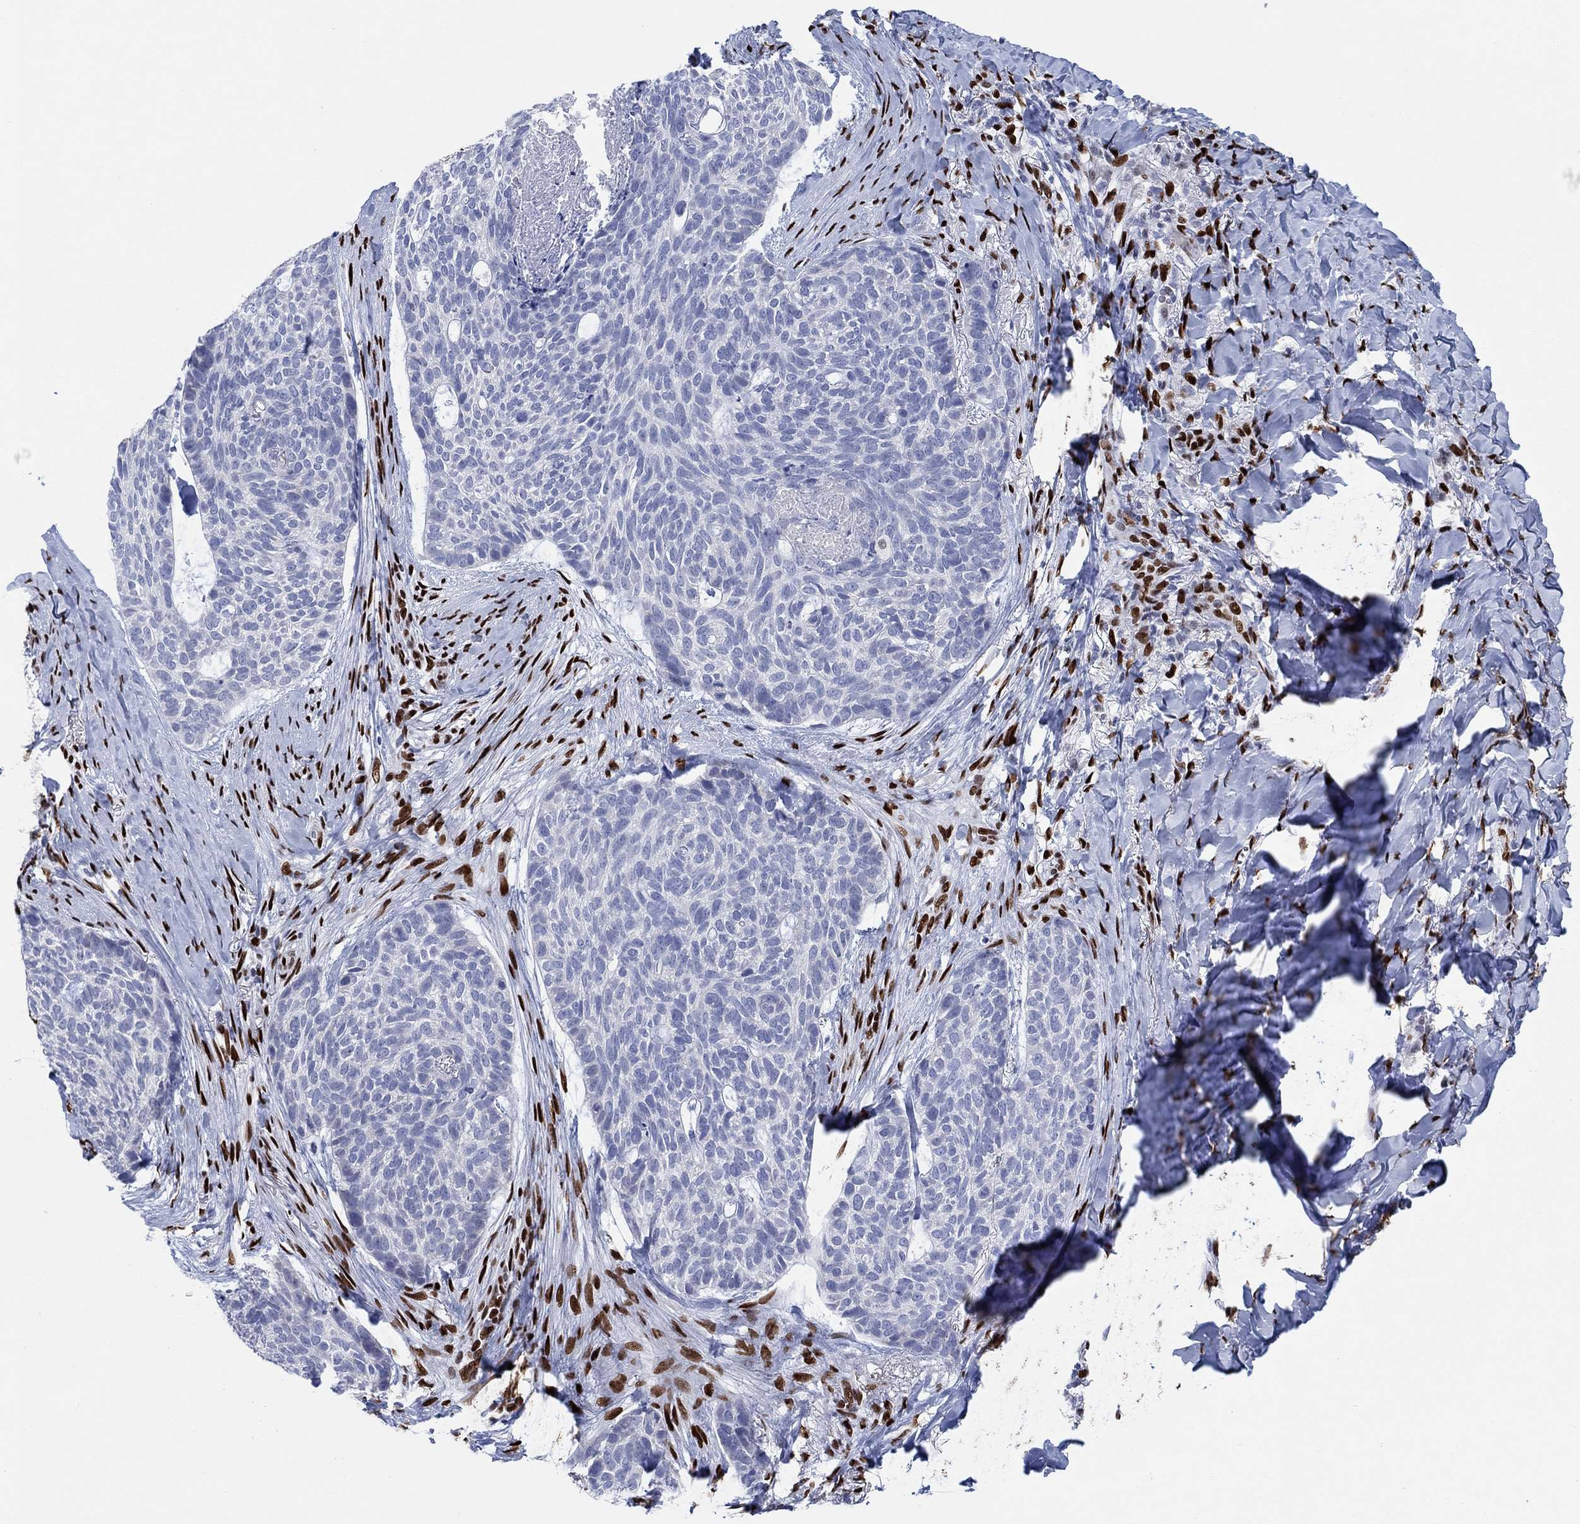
{"staining": {"intensity": "negative", "quantity": "none", "location": "none"}, "tissue": "skin cancer", "cell_type": "Tumor cells", "image_type": "cancer", "snomed": [{"axis": "morphology", "description": "Basal cell carcinoma"}, {"axis": "topography", "description": "Skin"}], "caption": "This photomicrograph is of basal cell carcinoma (skin) stained with IHC to label a protein in brown with the nuclei are counter-stained blue. There is no staining in tumor cells.", "gene": "ZEB1", "patient": {"sex": "female", "age": 69}}